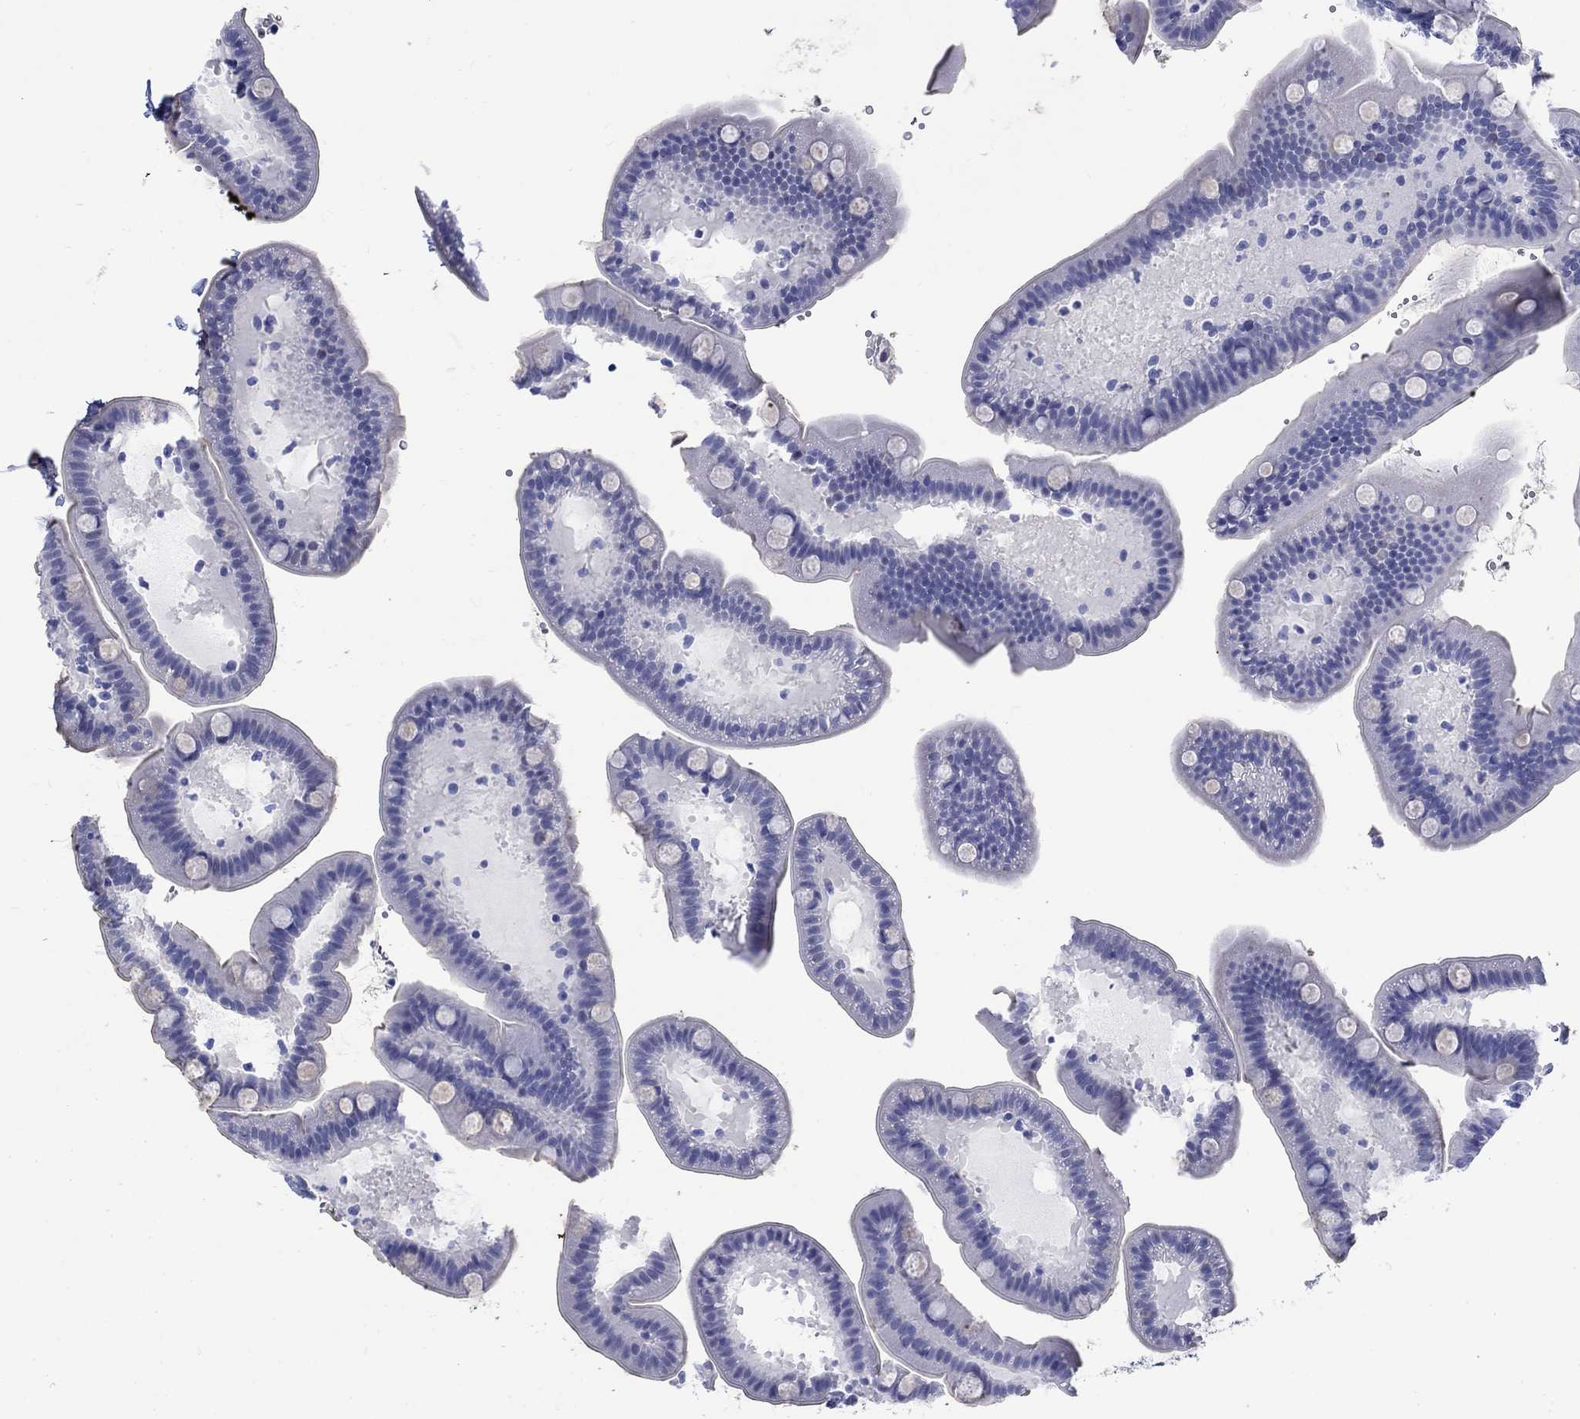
{"staining": {"intensity": "negative", "quantity": "none", "location": "none"}, "tissue": "small intestine", "cell_type": "Glandular cells", "image_type": "normal", "snomed": [{"axis": "morphology", "description": "Normal tissue, NOS"}, {"axis": "topography", "description": "Small intestine"}], "caption": "High magnification brightfield microscopy of normal small intestine stained with DAB (brown) and counterstained with hematoxylin (blue): glandular cells show no significant positivity.", "gene": "KRT76", "patient": {"sex": "male", "age": 66}}